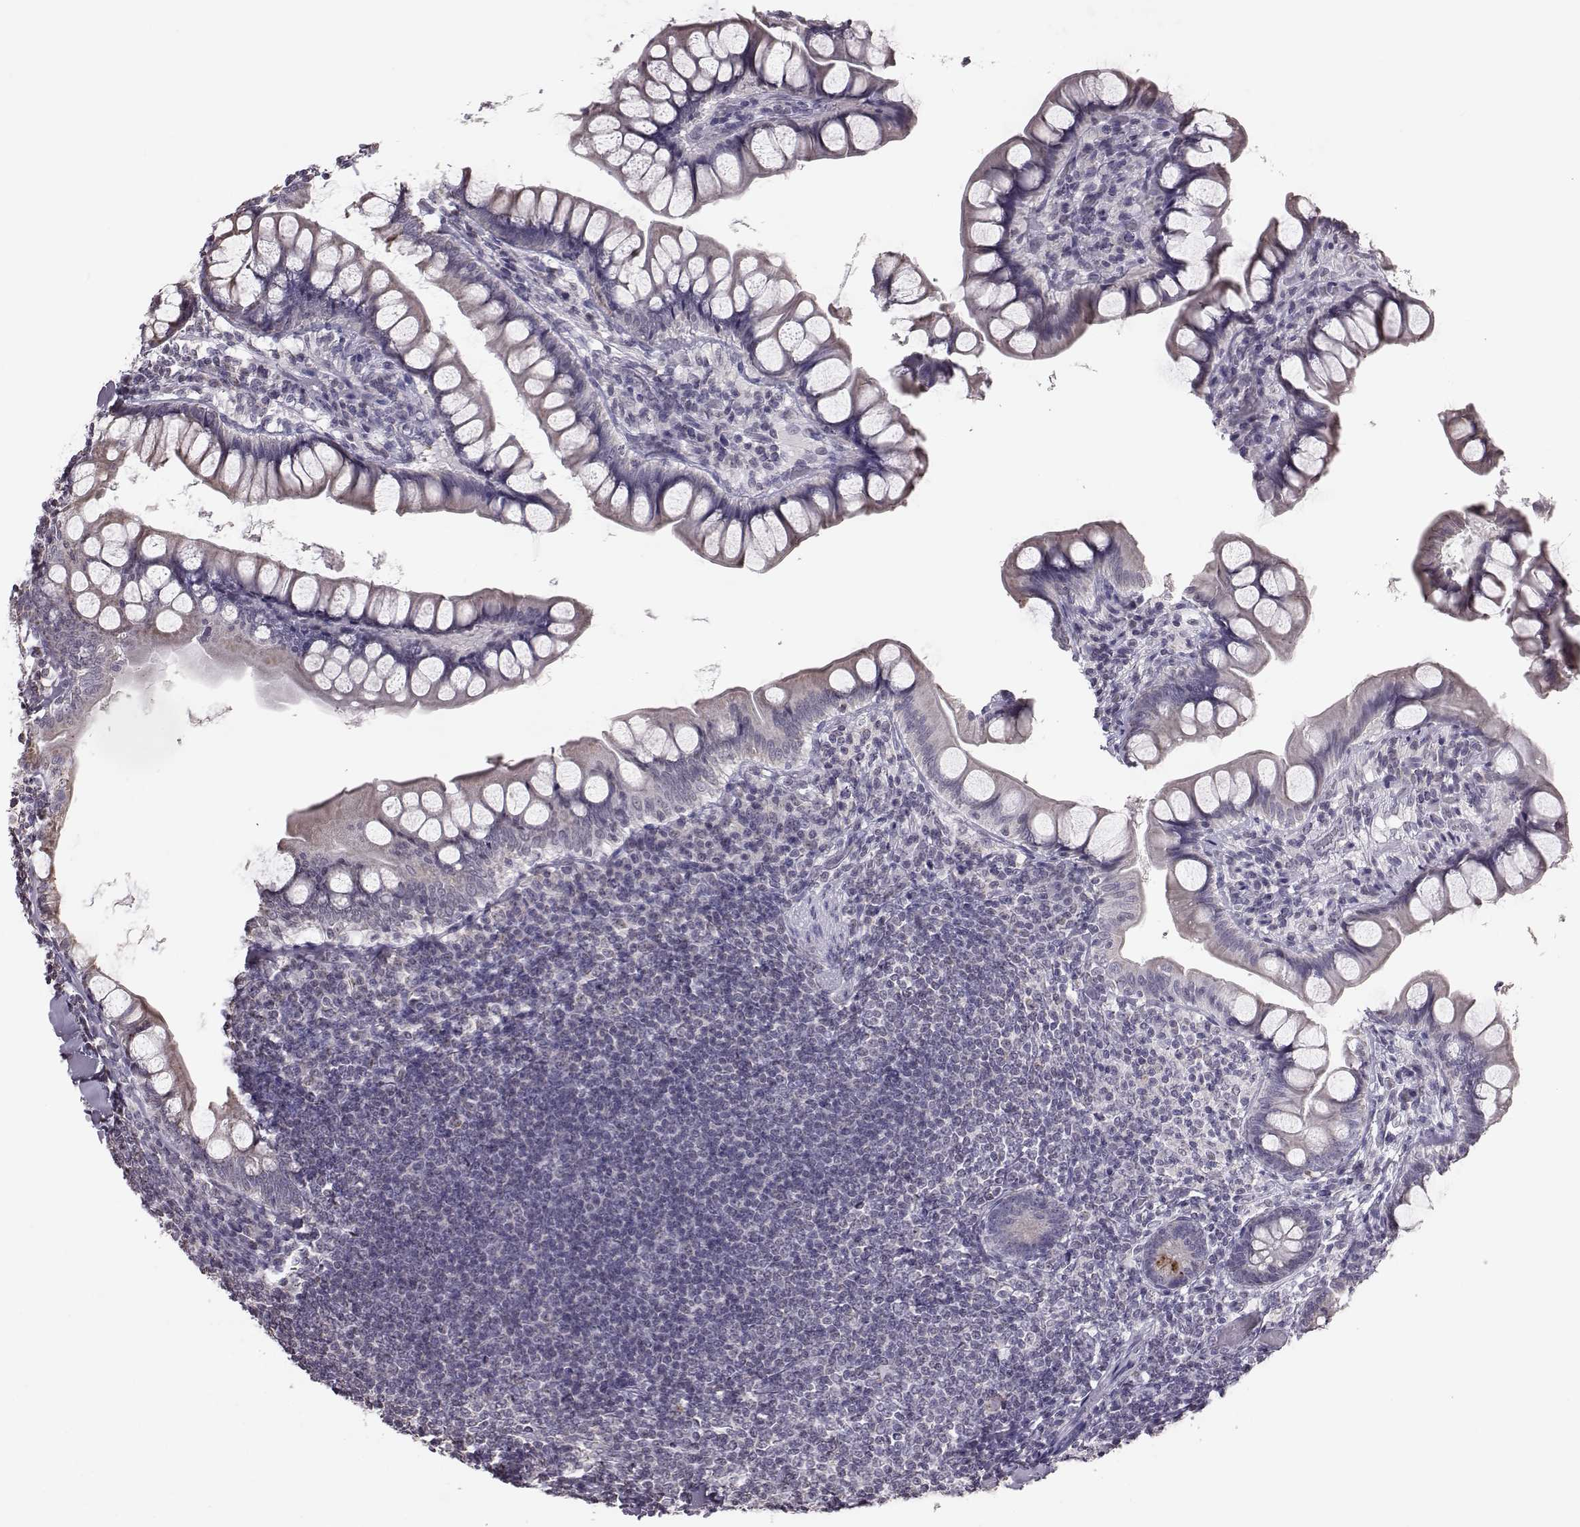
{"staining": {"intensity": "strong", "quantity": "<25%", "location": "cytoplasmic/membranous"}, "tissue": "small intestine", "cell_type": "Glandular cells", "image_type": "normal", "snomed": [{"axis": "morphology", "description": "Normal tissue, NOS"}, {"axis": "topography", "description": "Small intestine"}], "caption": "High-power microscopy captured an immunohistochemistry photomicrograph of benign small intestine, revealing strong cytoplasmic/membranous expression in approximately <25% of glandular cells. Nuclei are stained in blue.", "gene": "ALDH3A1", "patient": {"sex": "male", "age": 70}}